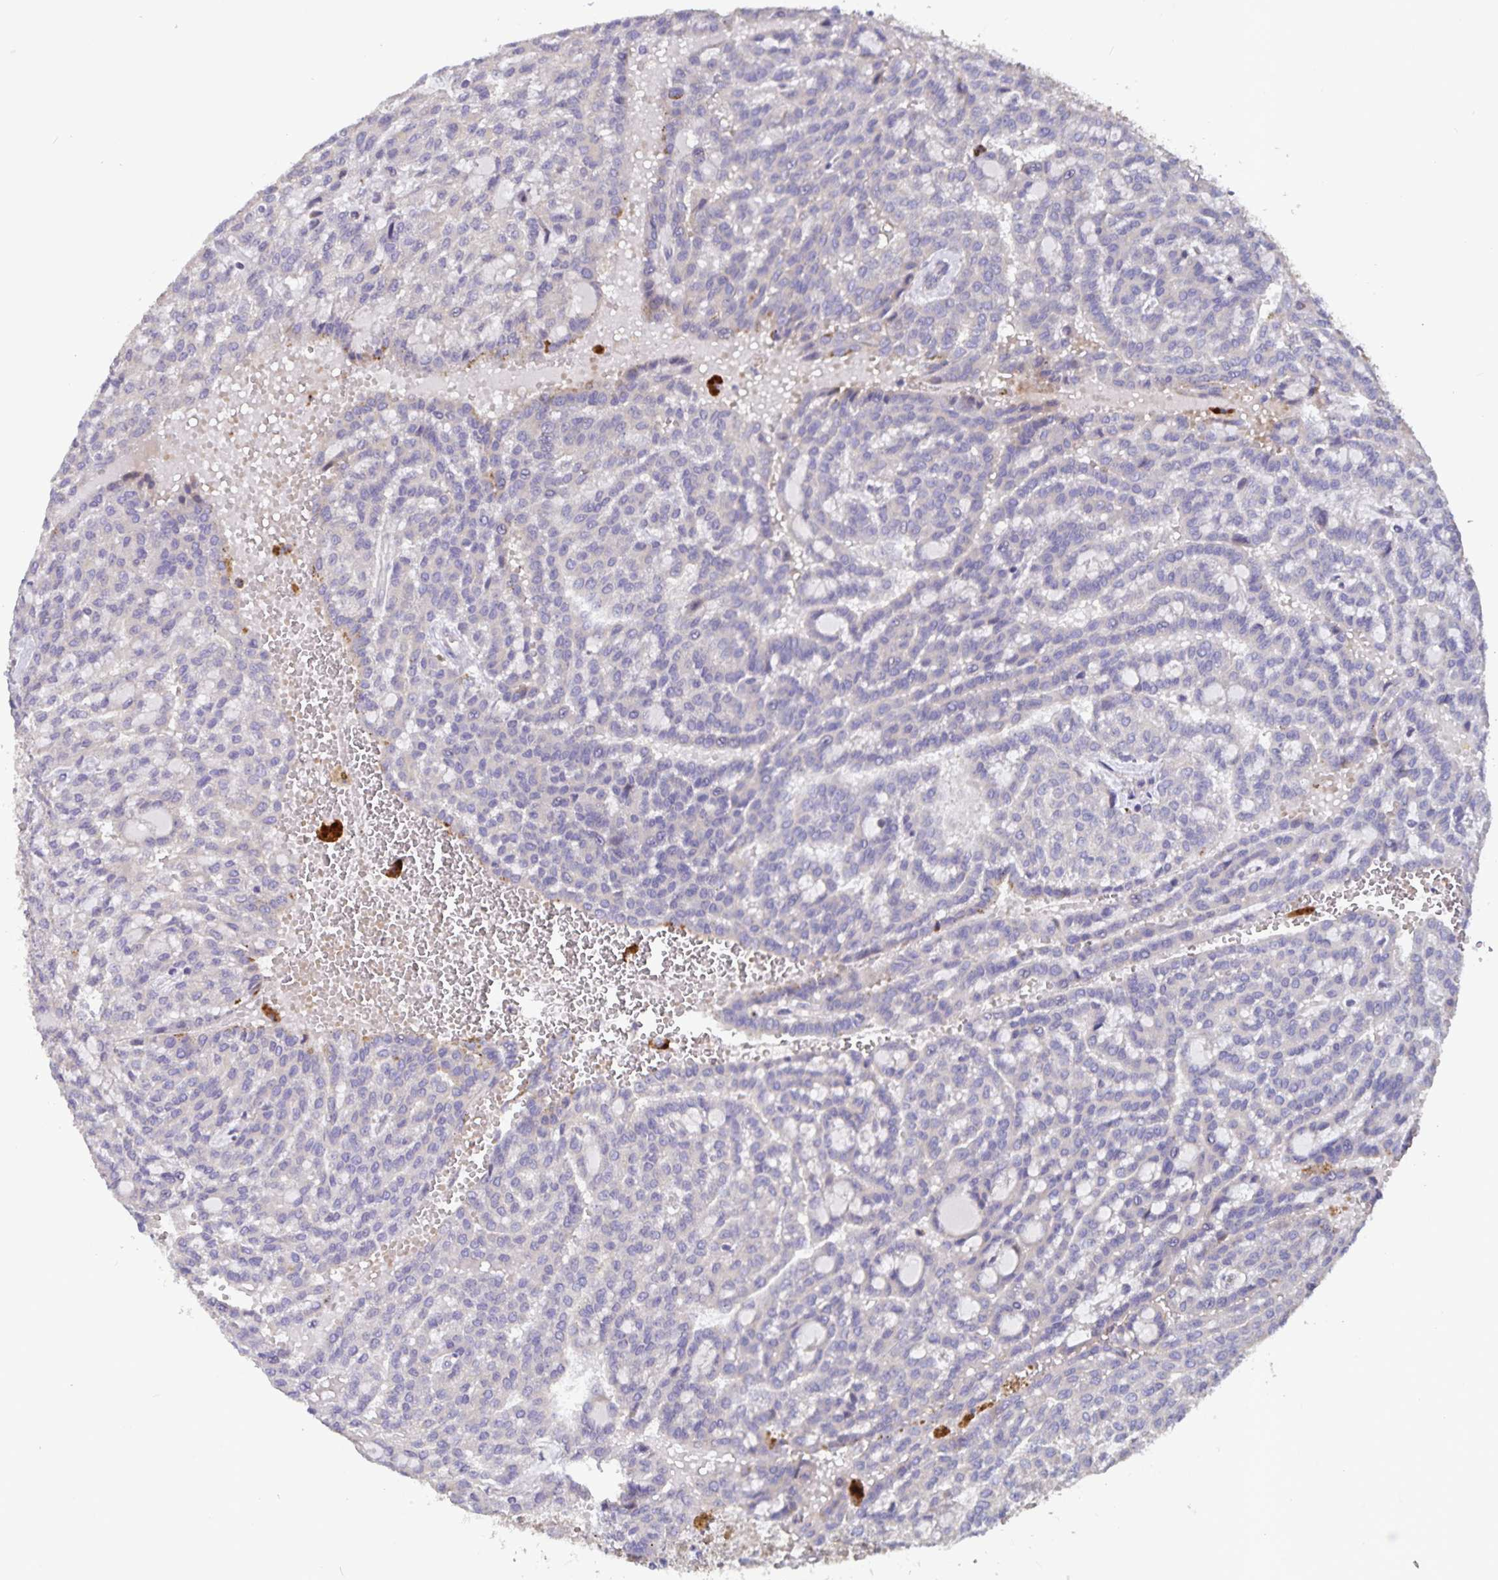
{"staining": {"intensity": "negative", "quantity": "none", "location": "none"}, "tissue": "renal cancer", "cell_type": "Tumor cells", "image_type": "cancer", "snomed": [{"axis": "morphology", "description": "Adenocarcinoma, NOS"}, {"axis": "topography", "description": "Kidney"}], "caption": "This is an immunohistochemistry image of human renal cancer (adenocarcinoma). There is no positivity in tumor cells.", "gene": "FBXL16", "patient": {"sex": "male", "age": 63}}